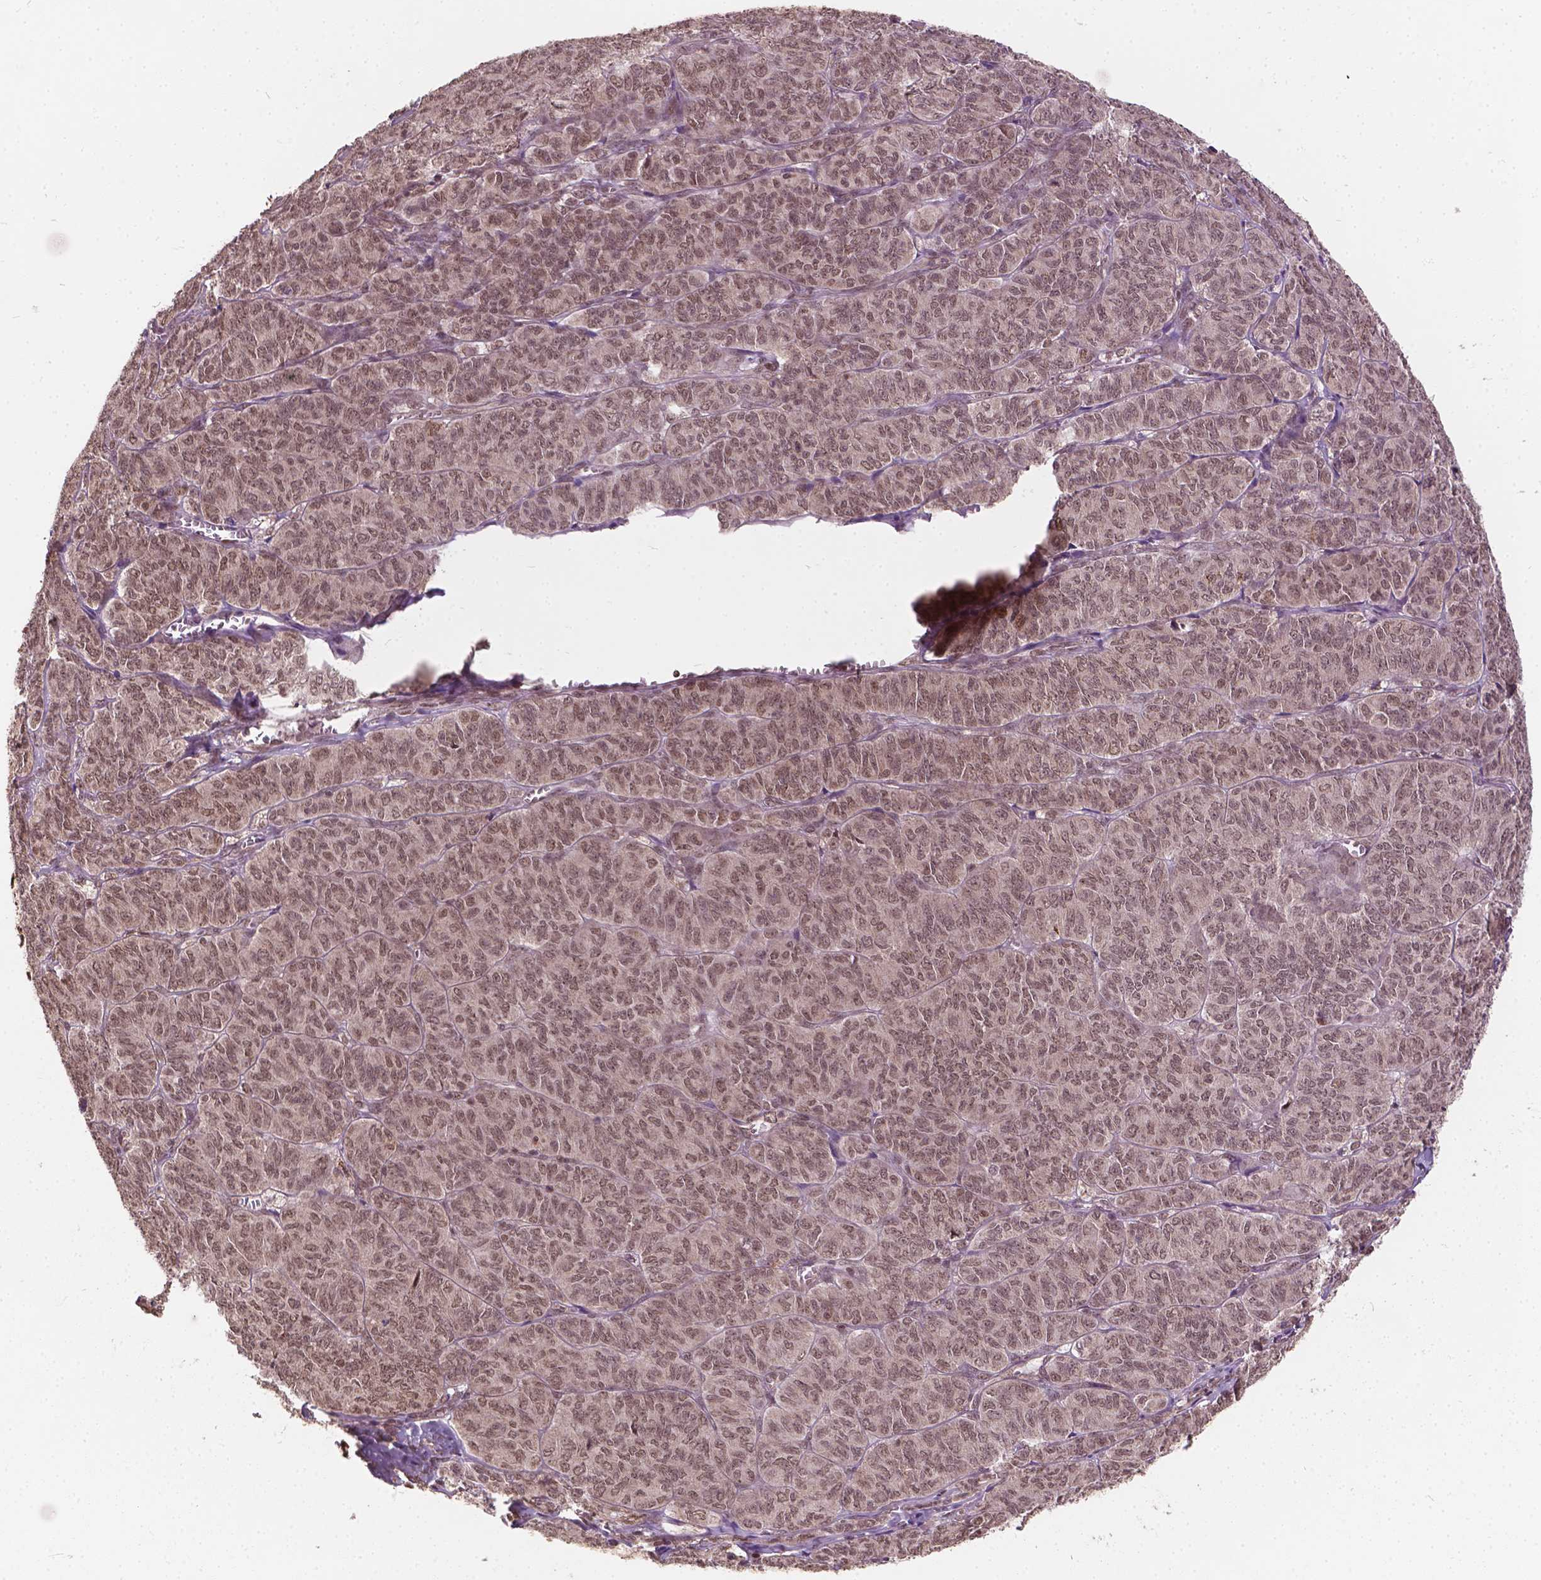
{"staining": {"intensity": "moderate", "quantity": ">75%", "location": "nuclear"}, "tissue": "ovarian cancer", "cell_type": "Tumor cells", "image_type": "cancer", "snomed": [{"axis": "morphology", "description": "Carcinoma, endometroid"}, {"axis": "topography", "description": "Ovary"}], "caption": "The micrograph demonstrates immunohistochemical staining of ovarian cancer. There is moderate nuclear positivity is present in about >75% of tumor cells.", "gene": "GPS2", "patient": {"sex": "female", "age": 80}}